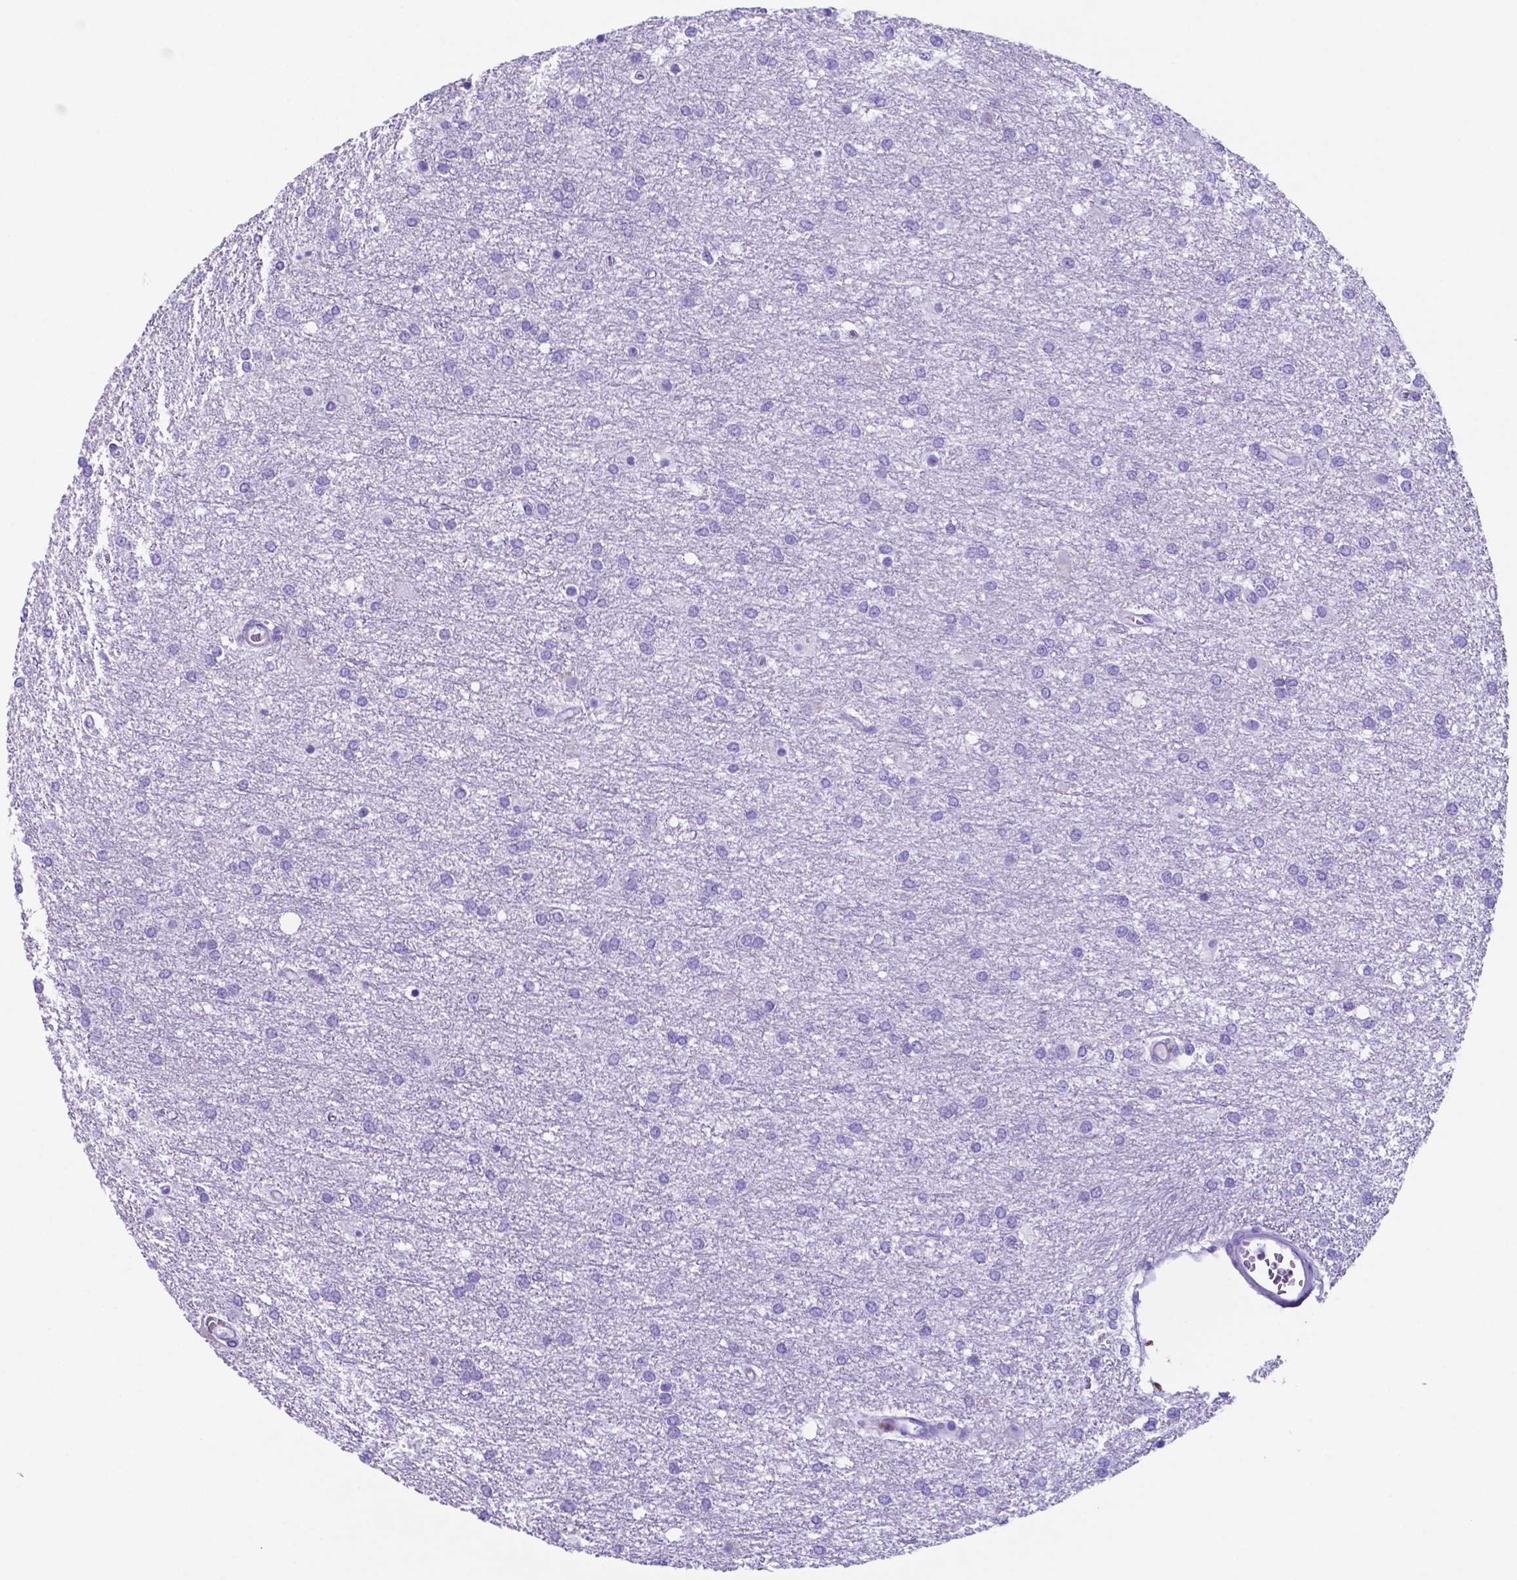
{"staining": {"intensity": "negative", "quantity": "none", "location": "none"}, "tissue": "glioma", "cell_type": "Tumor cells", "image_type": "cancer", "snomed": [{"axis": "morphology", "description": "Glioma, malignant, High grade"}, {"axis": "topography", "description": "Brain"}], "caption": "IHC image of neoplastic tissue: human glioma stained with DAB (3,3'-diaminobenzidine) displays no significant protein expression in tumor cells. Brightfield microscopy of immunohistochemistry (IHC) stained with DAB (brown) and hematoxylin (blue), captured at high magnification.", "gene": "DNAAF8", "patient": {"sex": "female", "age": 61}}